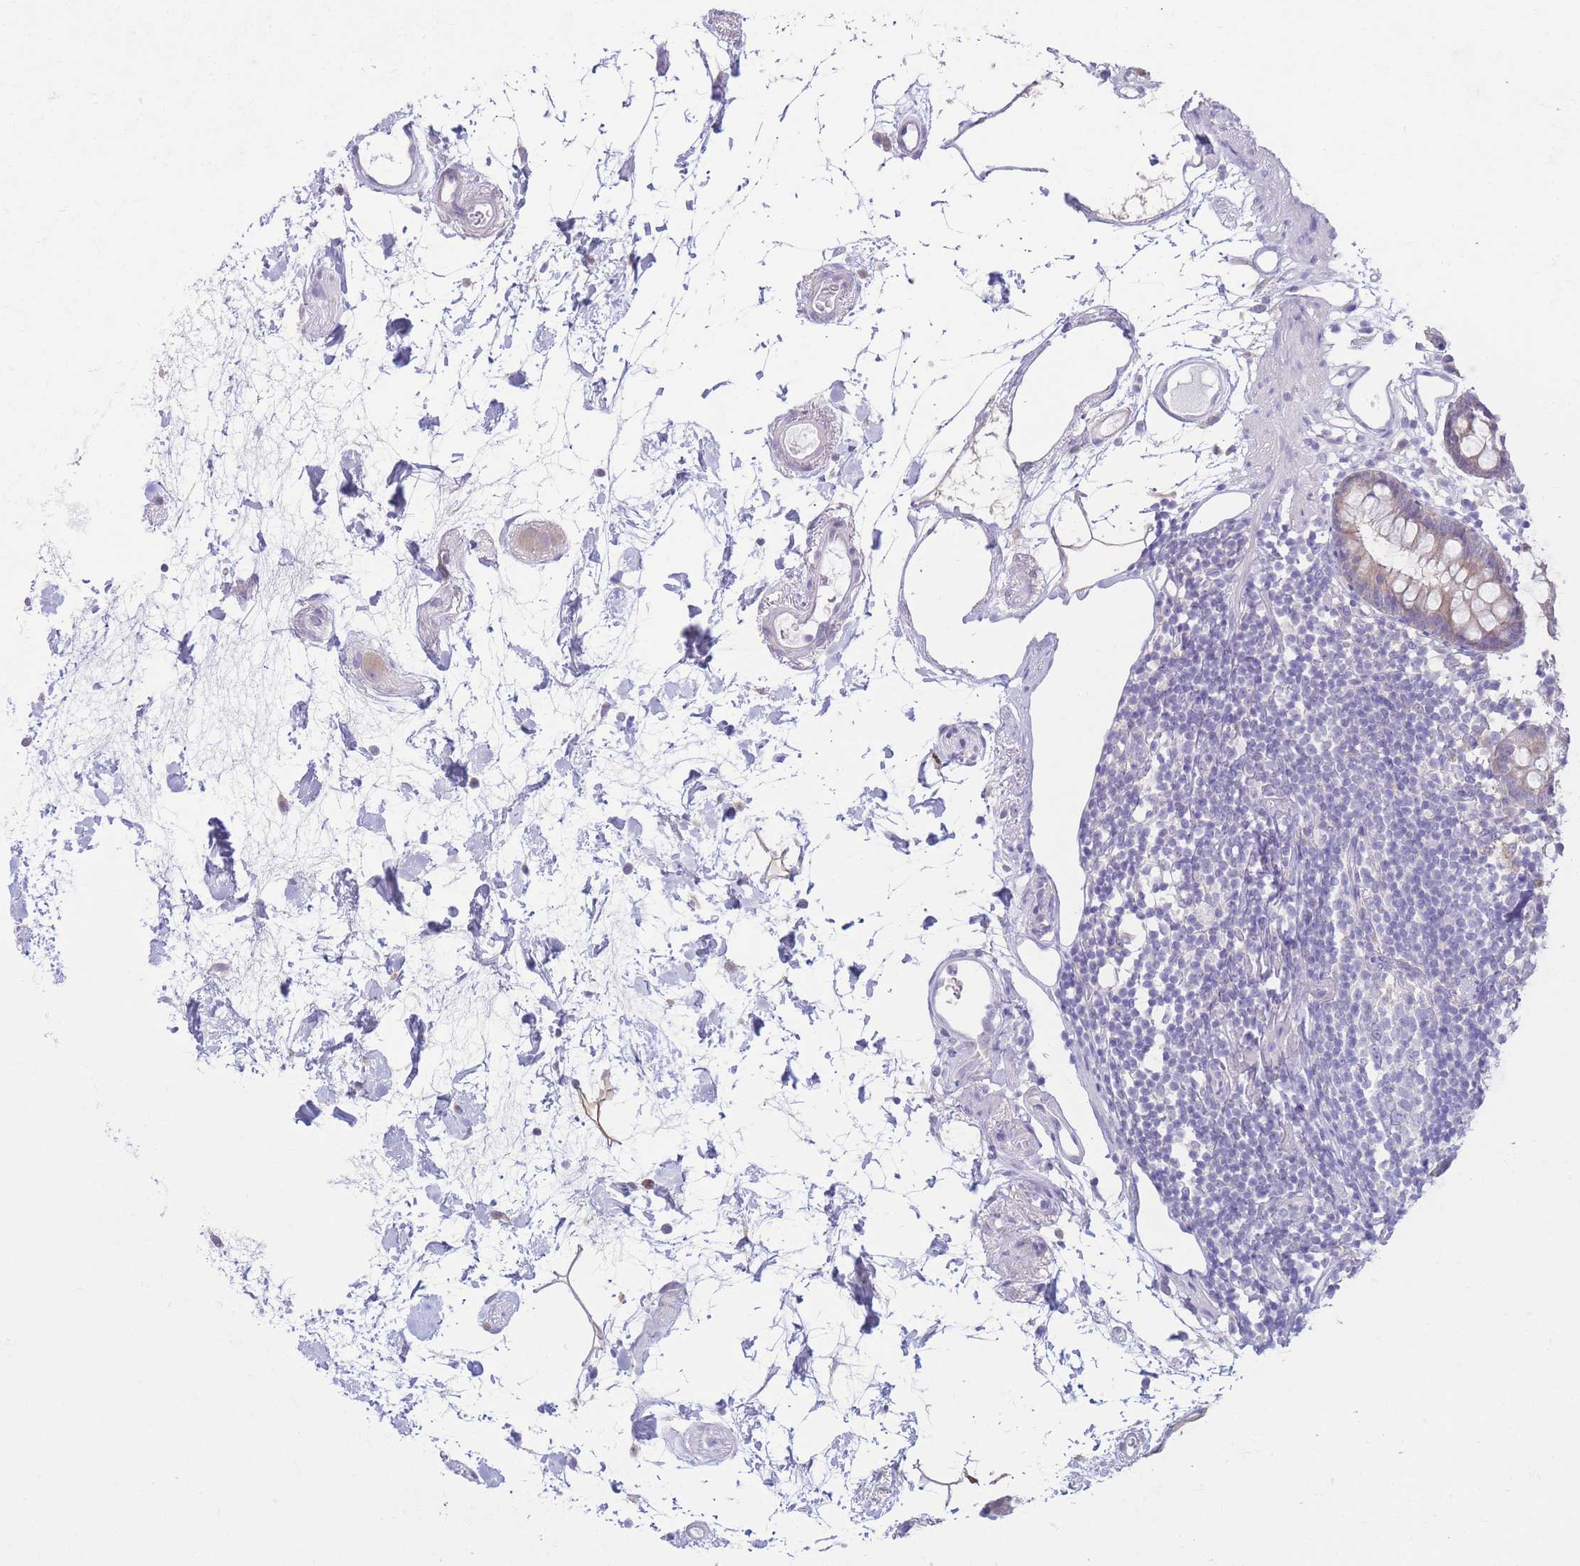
{"staining": {"intensity": "negative", "quantity": "none", "location": "none"}, "tissue": "colon", "cell_type": "Endothelial cells", "image_type": "normal", "snomed": [{"axis": "morphology", "description": "Normal tissue, NOS"}, {"axis": "topography", "description": "Colon"}], "caption": "Endothelial cells are negative for brown protein staining in normal colon. (IHC, brightfield microscopy, high magnification).", "gene": "FAH", "patient": {"sex": "female", "age": 84}}